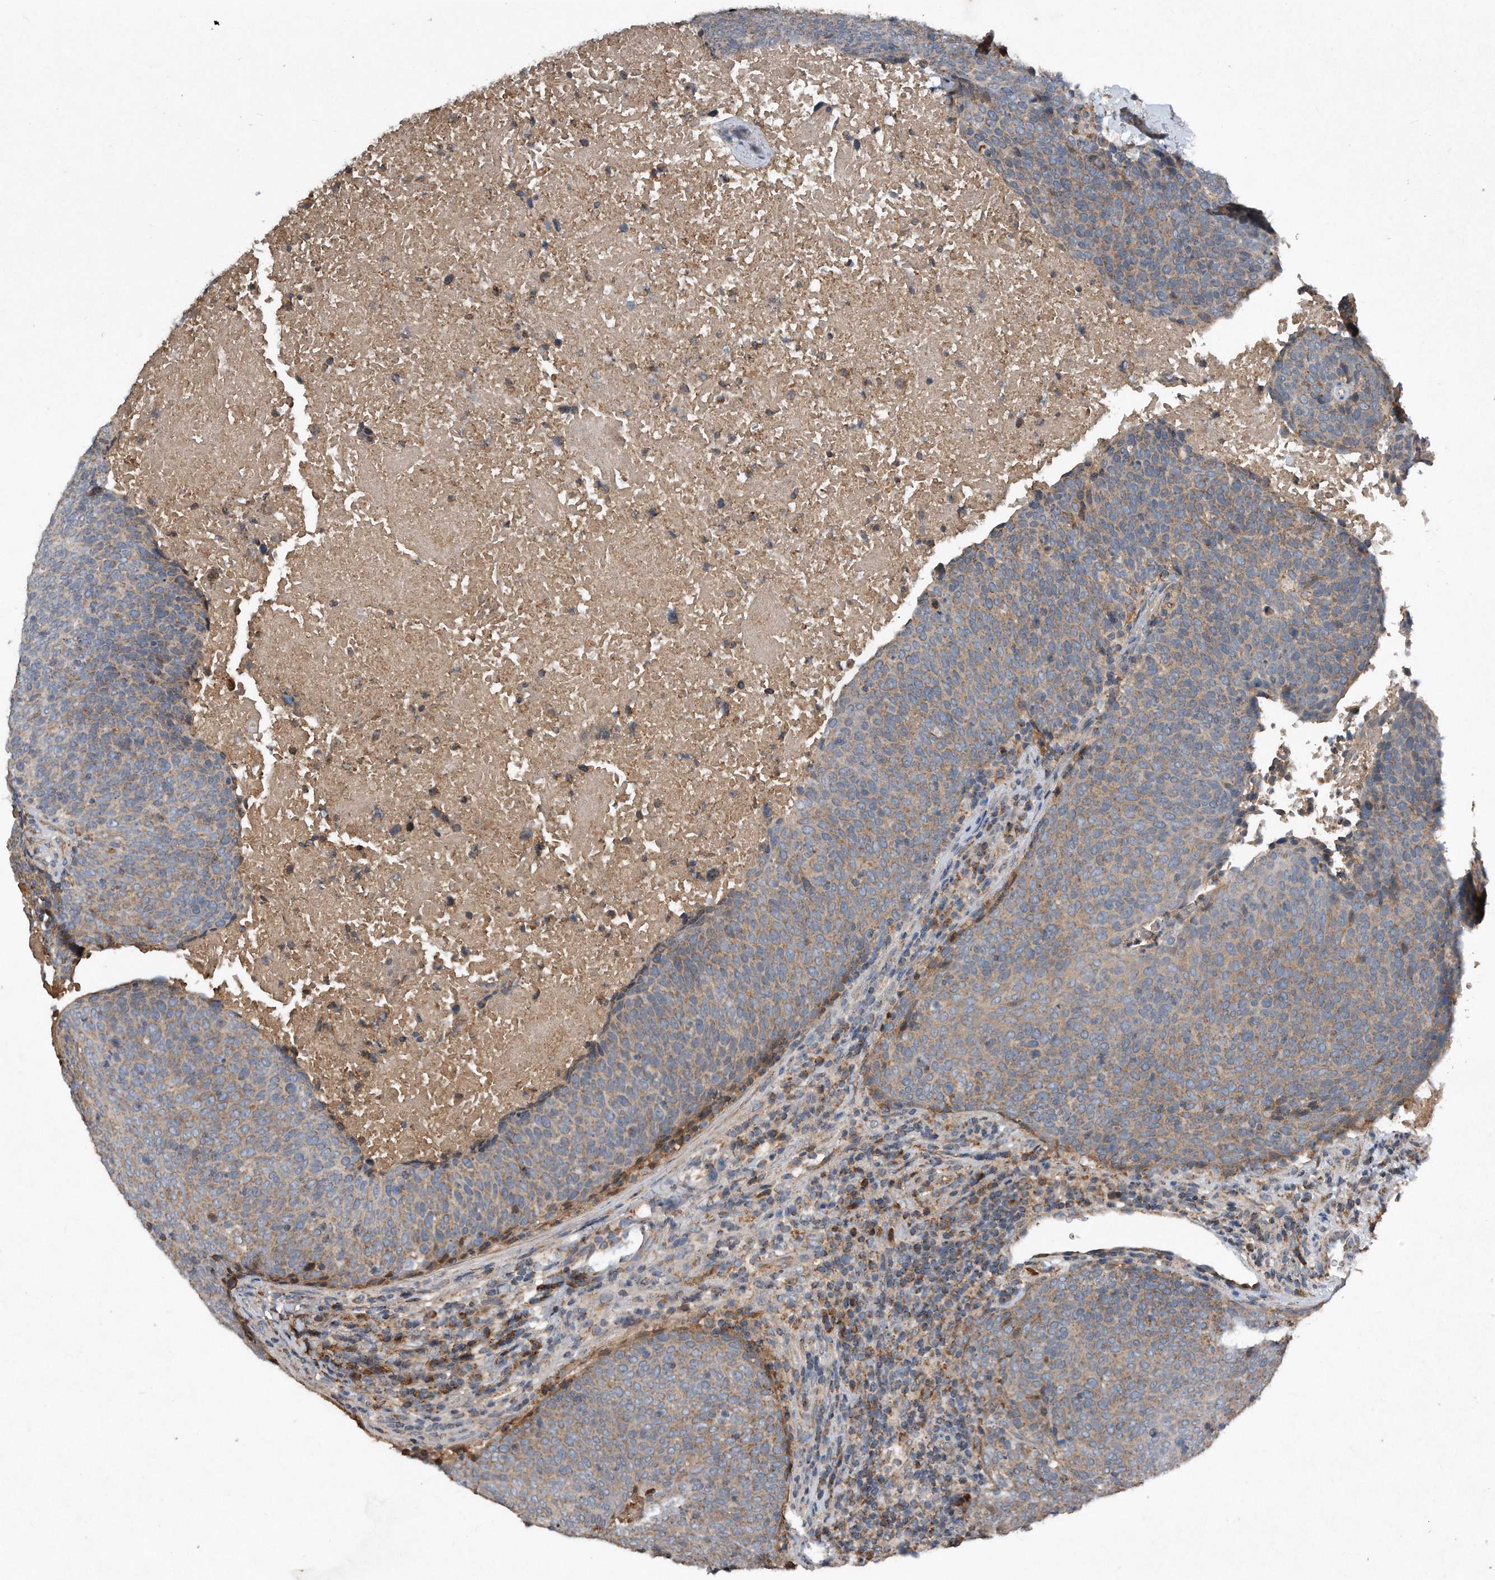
{"staining": {"intensity": "weak", "quantity": "25%-75%", "location": "cytoplasmic/membranous"}, "tissue": "head and neck cancer", "cell_type": "Tumor cells", "image_type": "cancer", "snomed": [{"axis": "morphology", "description": "Squamous cell carcinoma, NOS"}, {"axis": "morphology", "description": "Squamous cell carcinoma, metastatic, NOS"}, {"axis": "topography", "description": "Lymph node"}, {"axis": "topography", "description": "Head-Neck"}], "caption": "DAB (3,3'-diaminobenzidine) immunohistochemical staining of head and neck metastatic squamous cell carcinoma demonstrates weak cytoplasmic/membranous protein staining in about 25%-75% of tumor cells.", "gene": "SDHA", "patient": {"sex": "male", "age": 62}}